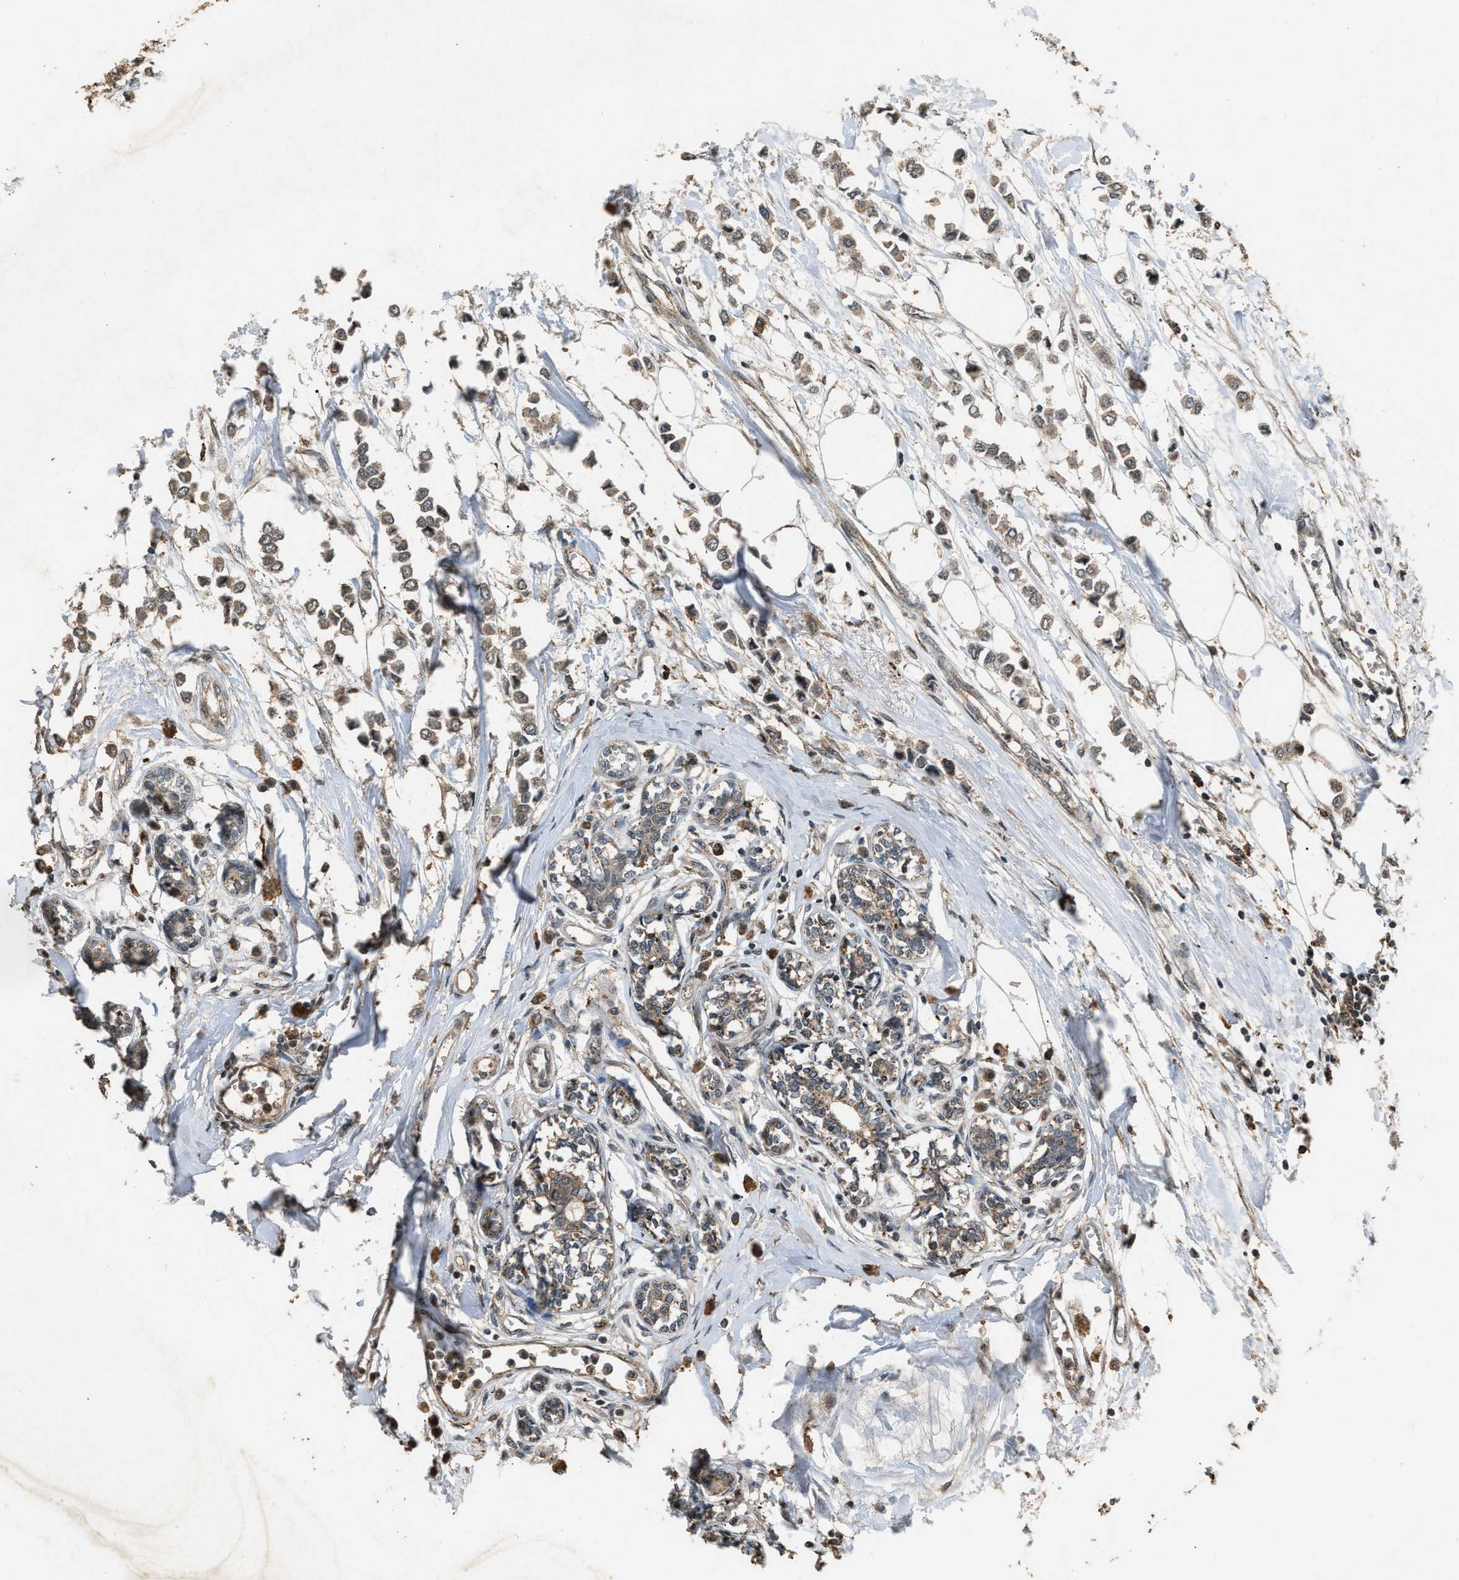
{"staining": {"intensity": "moderate", "quantity": ">75%", "location": "cytoplasmic/membranous"}, "tissue": "breast cancer", "cell_type": "Tumor cells", "image_type": "cancer", "snomed": [{"axis": "morphology", "description": "Lobular carcinoma"}, {"axis": "topography", "description": "Breast"}], "caption": "DAB immunohistochemical staining of lobular carcinoma (breast) exhibits moderate cytoplasmic/membranous protein expression in about >75% of tumor cells.", "gene": "PSMD1", "patient": {"sex": "female", "age": 51}}